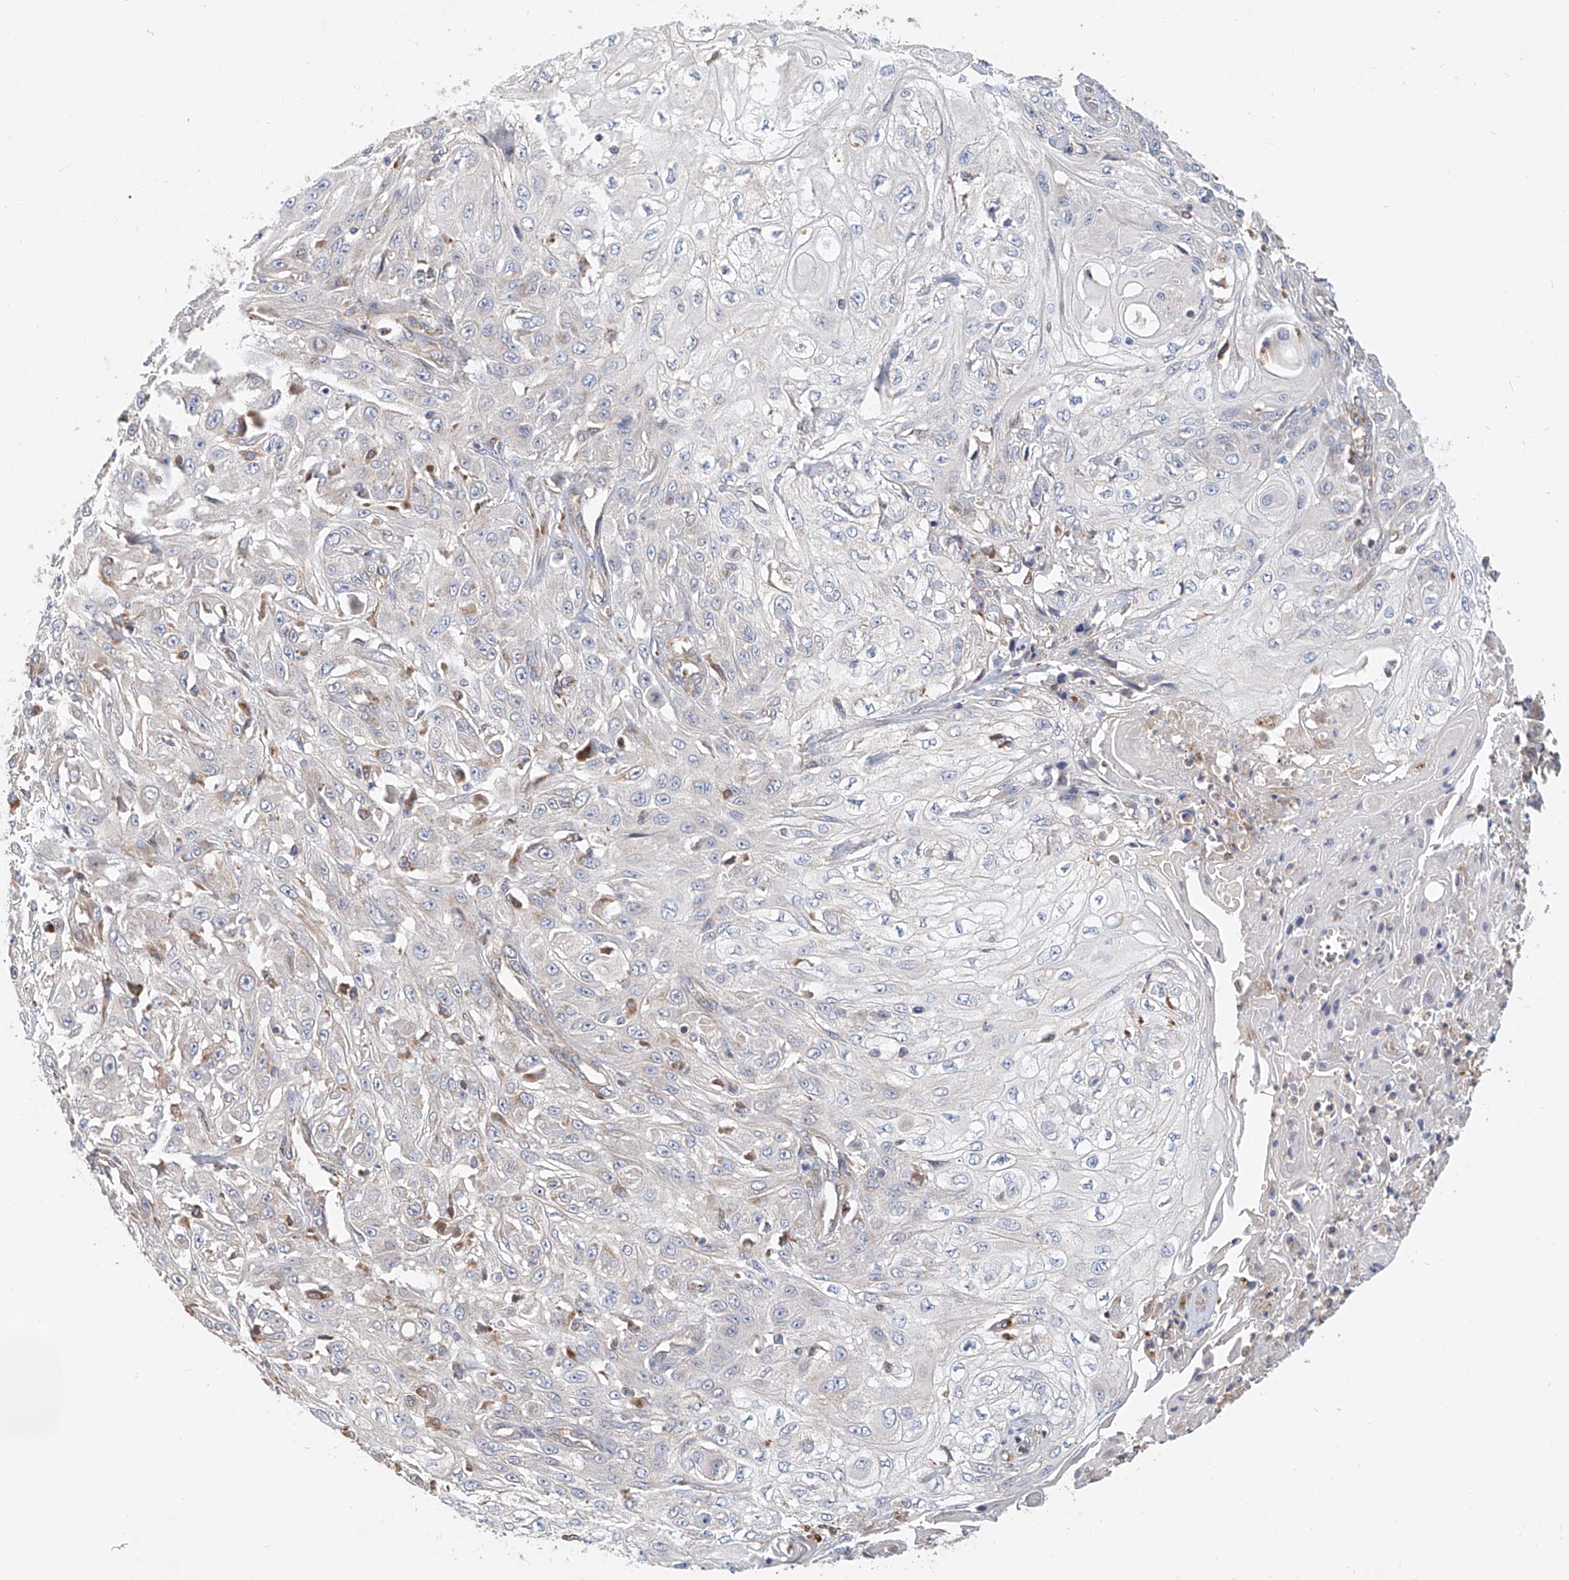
{"staining": {"intensity": "negative", "quantity": "none", "location": "none"}, "tissue": "skin cancer", "cell_type": "Tumor cells", "image_type": "cancer", "snomed": [{"axis": "morphology", "description": "Squamous cell carcinoma, NOS"}, {"axis": "morphology", "description": "Squamous cell carcinoma, metastatic, NOS"}, {"axis": "topography", "description": "Skin"}, {"axis": "topography", "description": "Lymph node"}], "caption": "Skin cancer (squamous cell carcinoma) was stained to show a protein in brown. There is no significant expression in tumor cells.", "gene": "HGSNAT", "patient": {"sex": "male", "age": 75}}